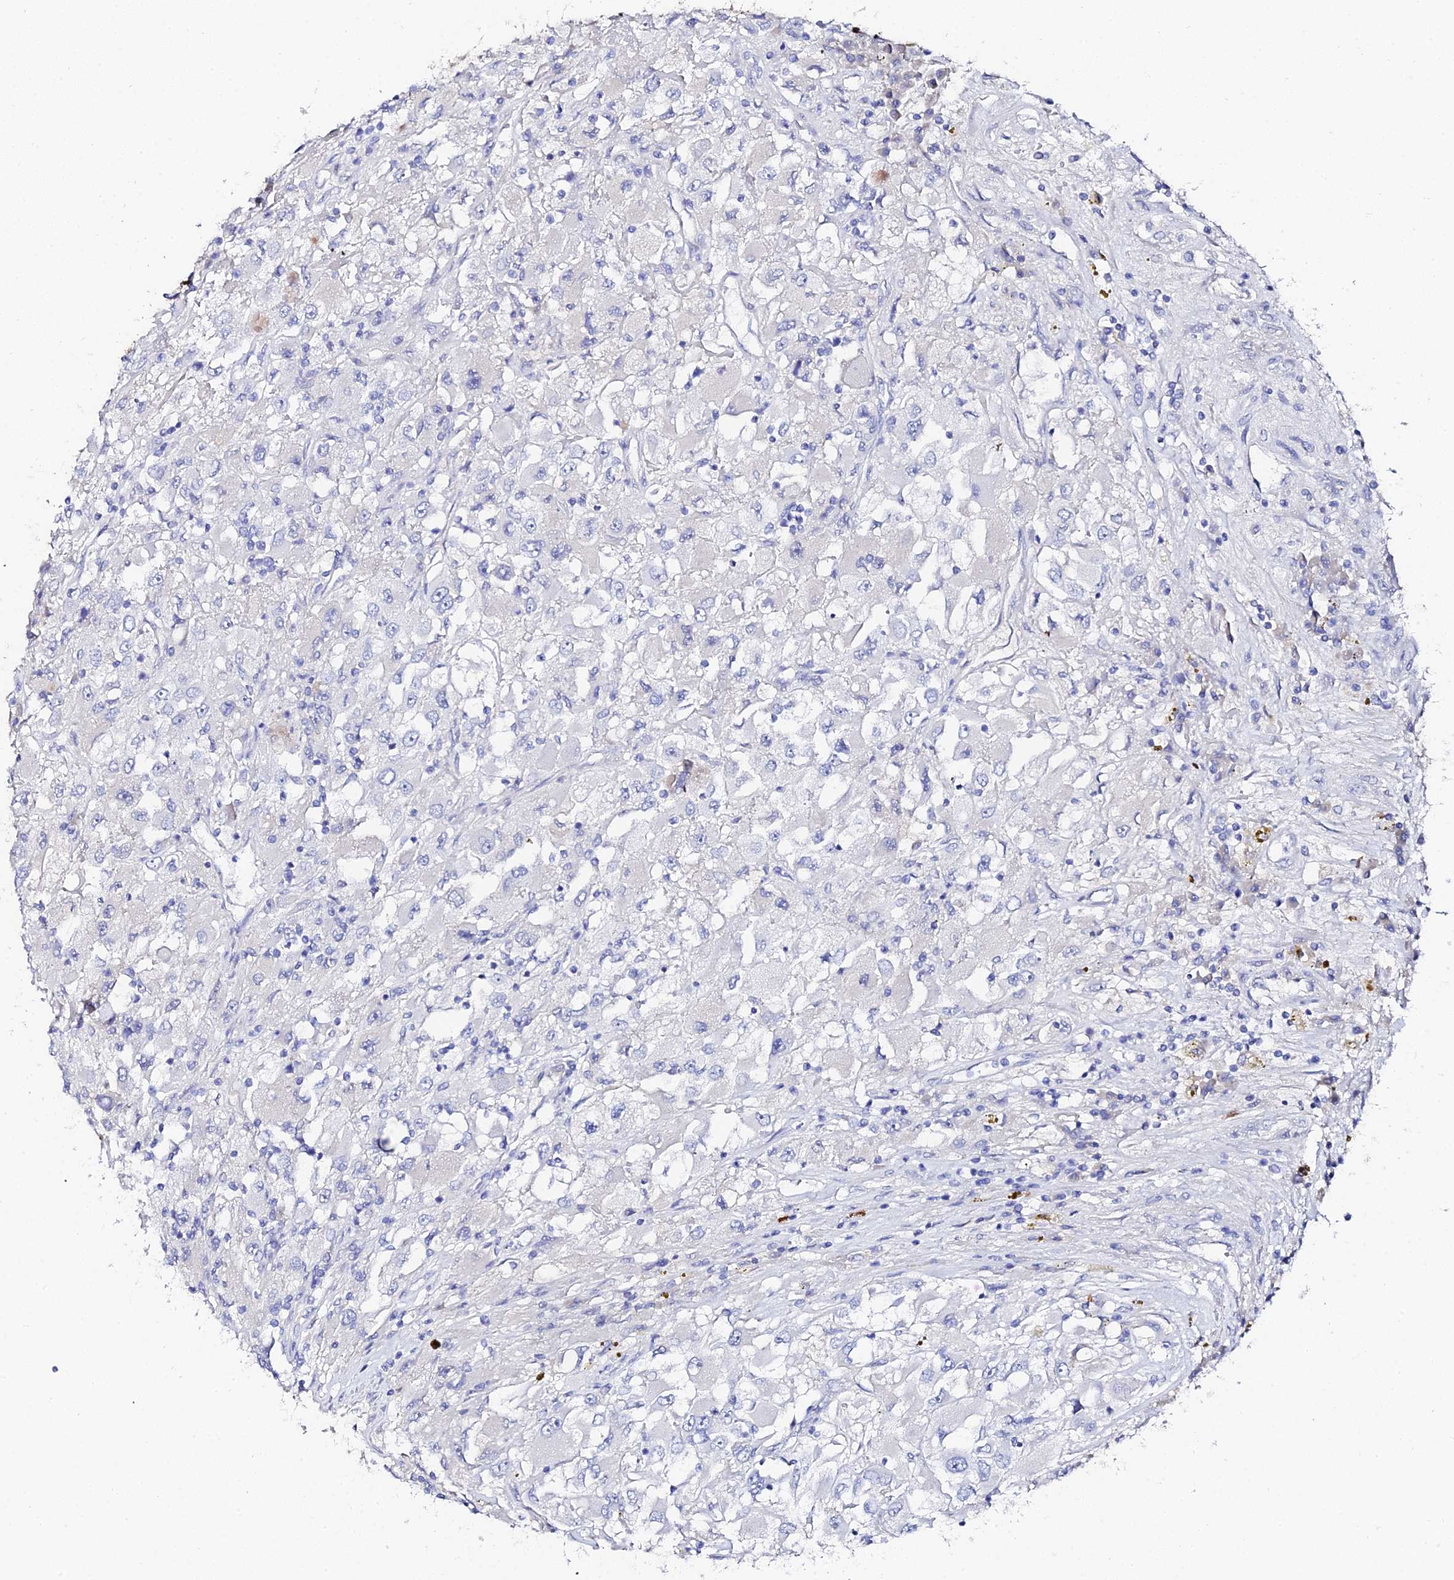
{"staining": {"intensity": "negative", "quantity": "none", "location": "none"}, "tissue": "renal cancer", "cell_type": "Tumor cells", "image_type": "cancer", "snomed": [{"axis": "morphology", "description": "Adenocarcinoma, NOS"}, {"axis": "topography", "description": "Kidney"}], "caption": "An immunohistochemistry image of renal cancer is shown. There is no staining in tumor cells of renal cancer. The staining was performed using DAB (3,3'-diaminobenzidine) to visualize the protein expression in brown, while the nuclei were stained in blue with hematoxylin (Magnification: 20x).", "gene": "KRT17", "patient": {"sex": "female", "age": 52}}